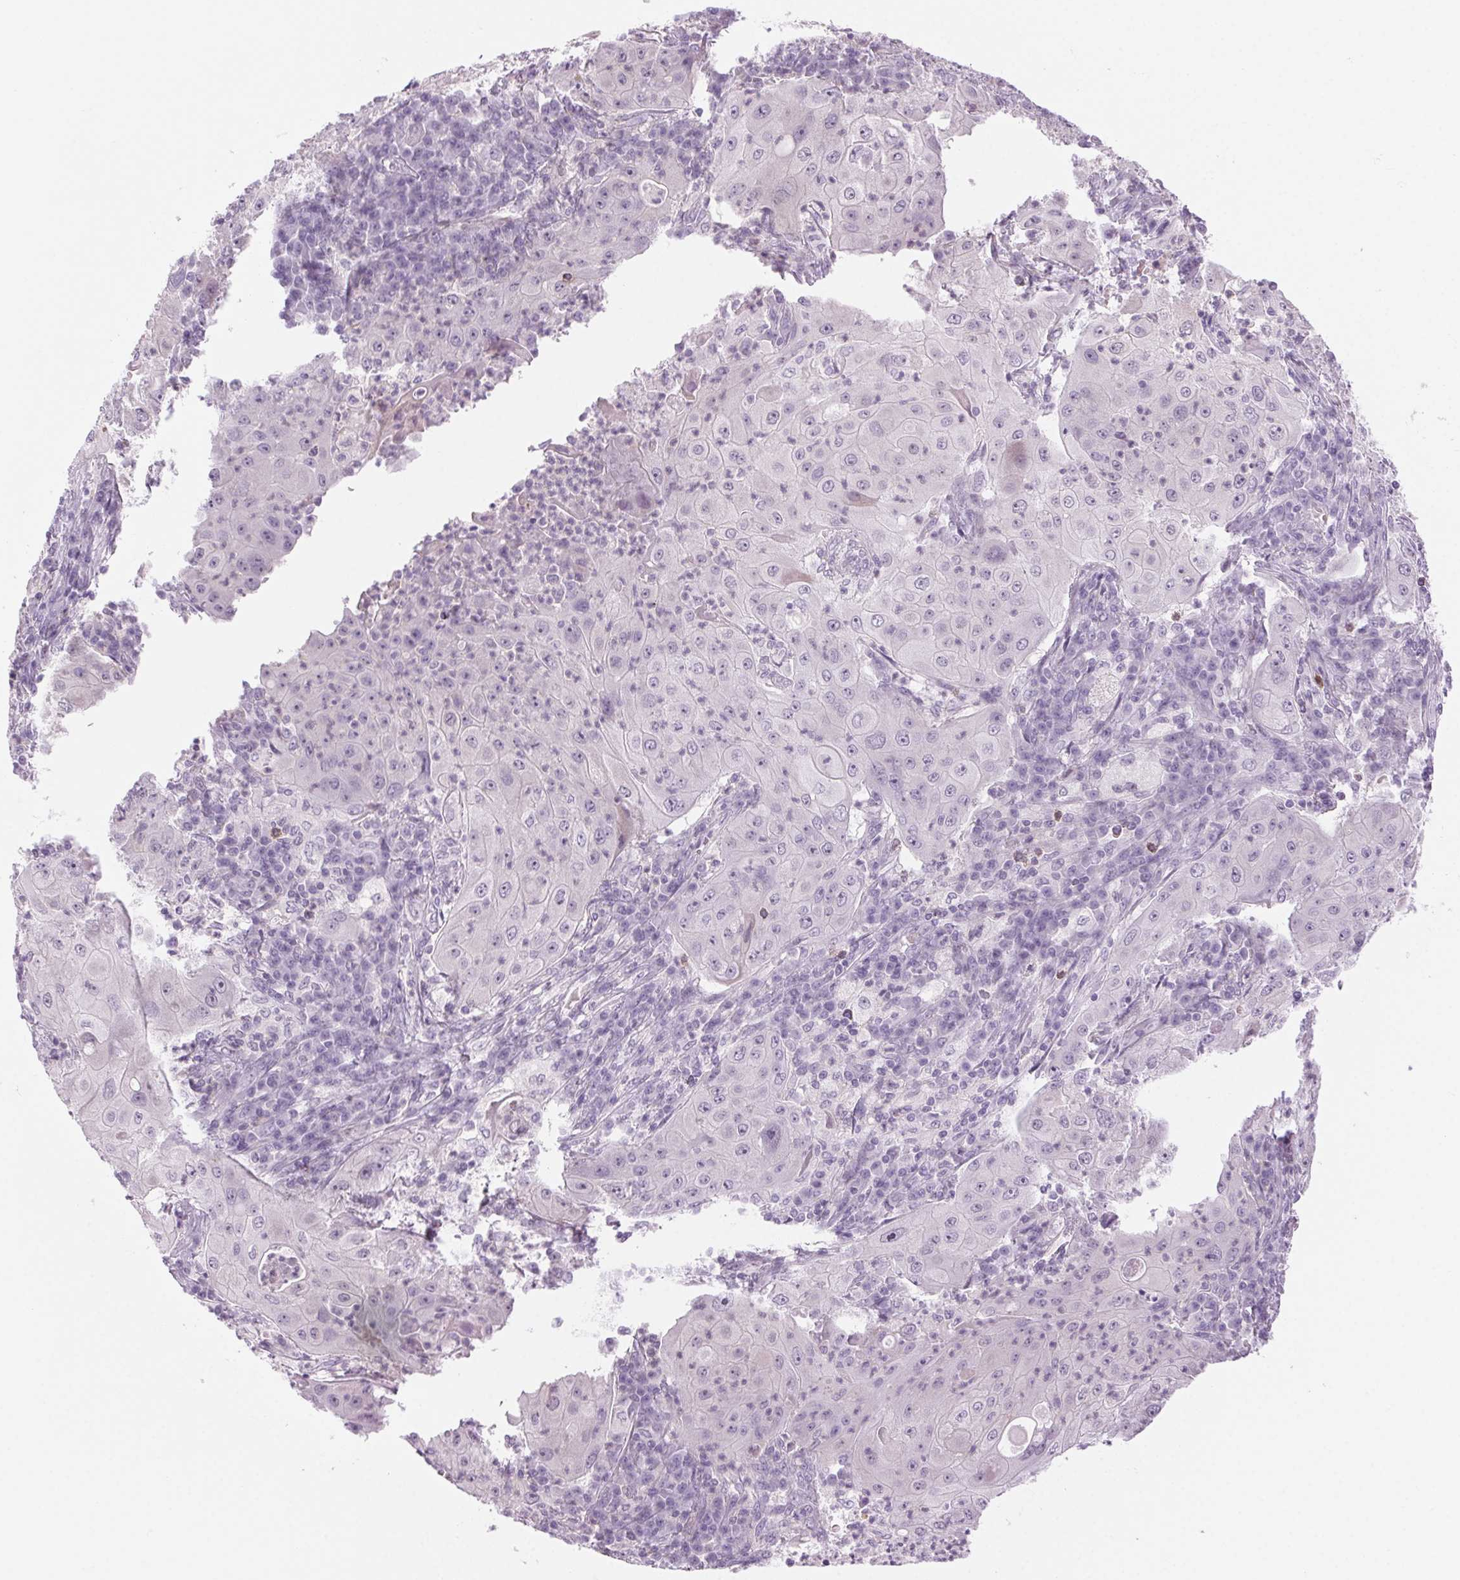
{"staining": {"intensity": "negative", "quantity": "none", "location": "none"}, "tissue": "lung cancer", "cell_type": "Tumor cells", "image_type": "cancer", "snomed": [{"axis": "morphology", "description": "Squamous cell carcinoma, NOS"}, {"axis": "topography", "description": "Lung"}], "caption": "The image shows no significant positivity in tumor cells of lung cancer (squamous cell carcinoma).", "gene": "SLC6A19", "patient": {"sex": "female", "age": 59}}